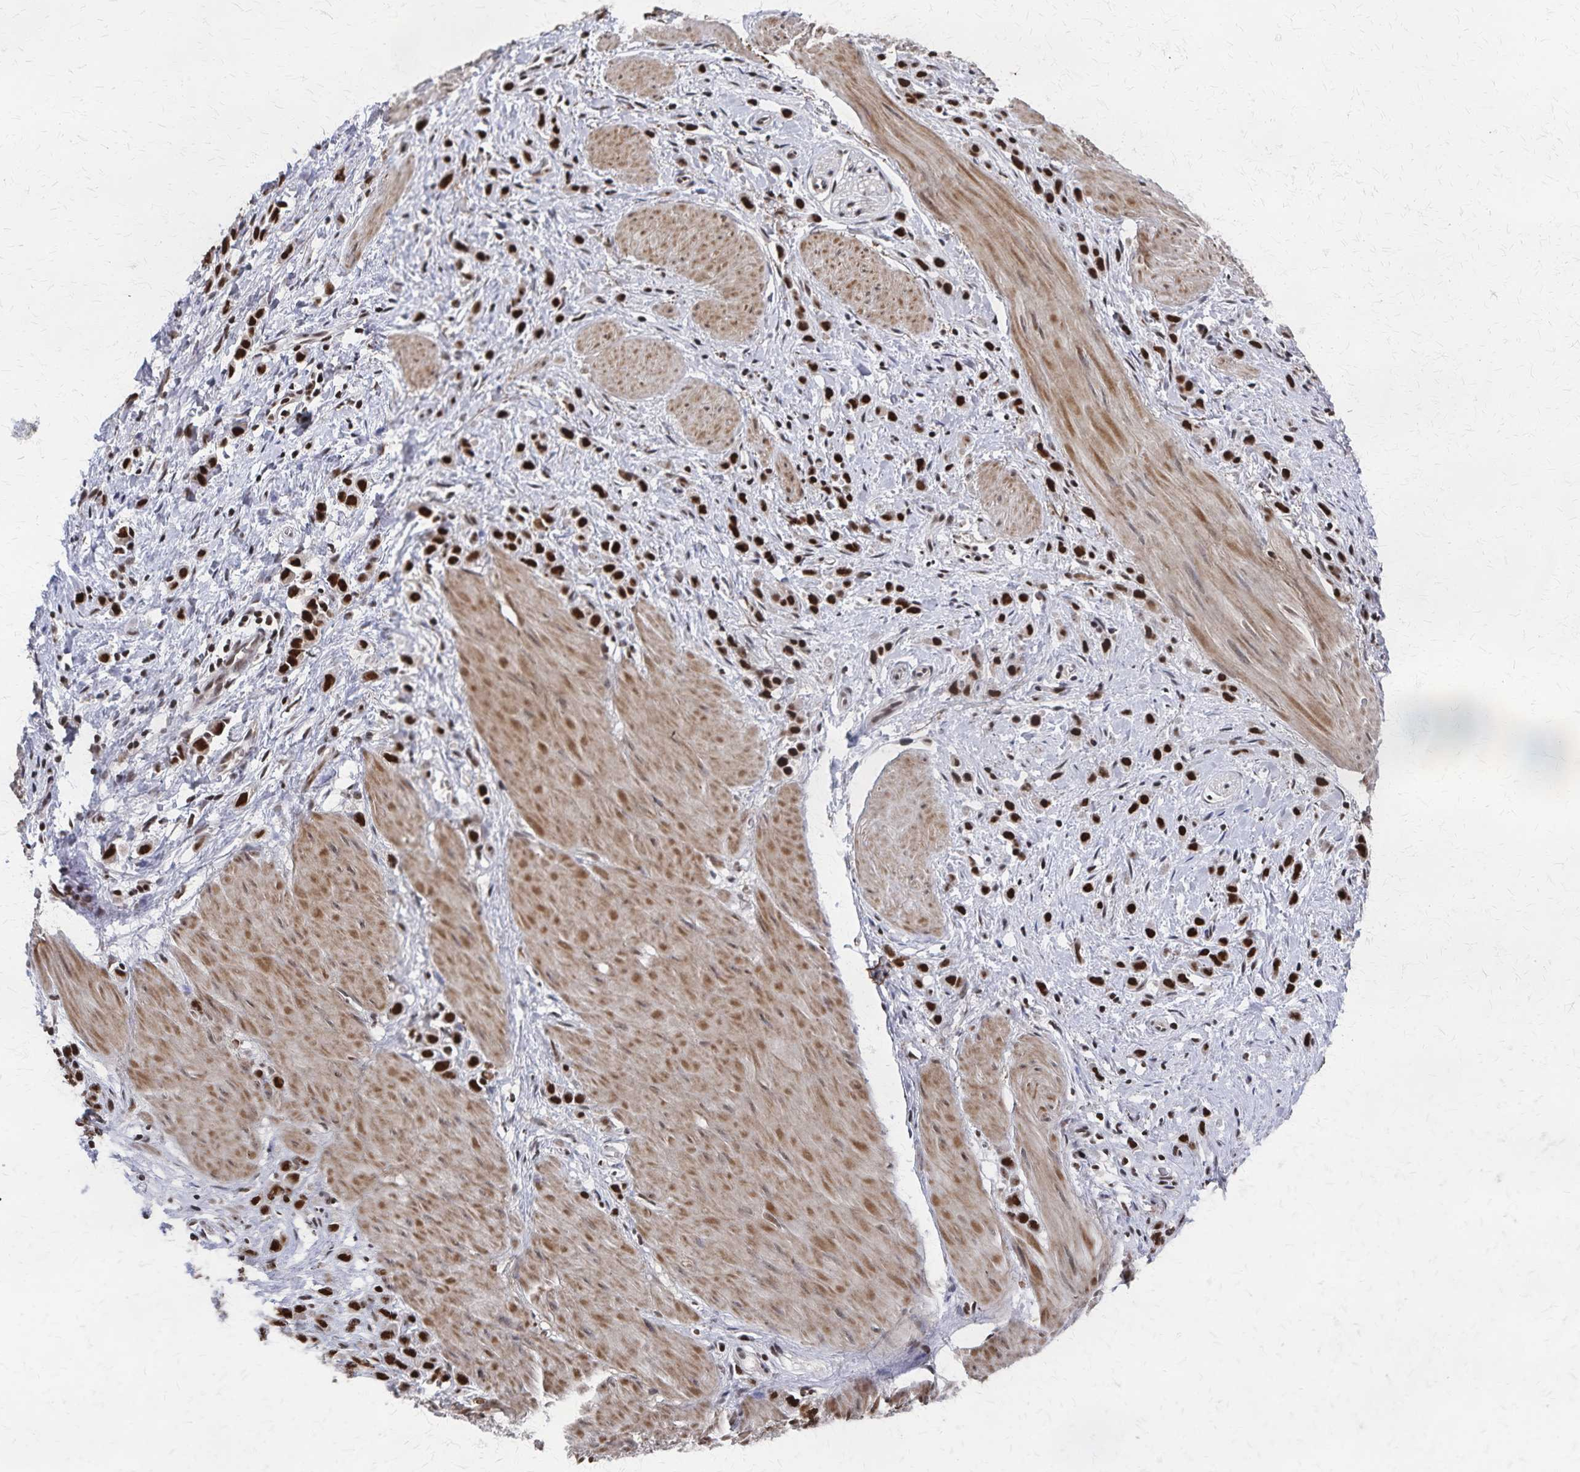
{"staining": {"intensity": "strong", "quantity": ">75%", "location": "nuclear"}, "tissue": "stomach cancer", "cell_type": "Tumor cells", "image_type": "cancer", "snomed": [{"axis": "morphology", "description": "Adenocarcinoma, NOS"}, {"axis": "topography", "description": "Stomach"}], "caption": "IHC photomicrograph of stomach adenocarcinoma stained for a protein (brown), which shows high levels of strong nuclear expression in about >75% of tumor cells.", "gene": "GTF2B", "patient": {"sex": "male", "age": 47}}